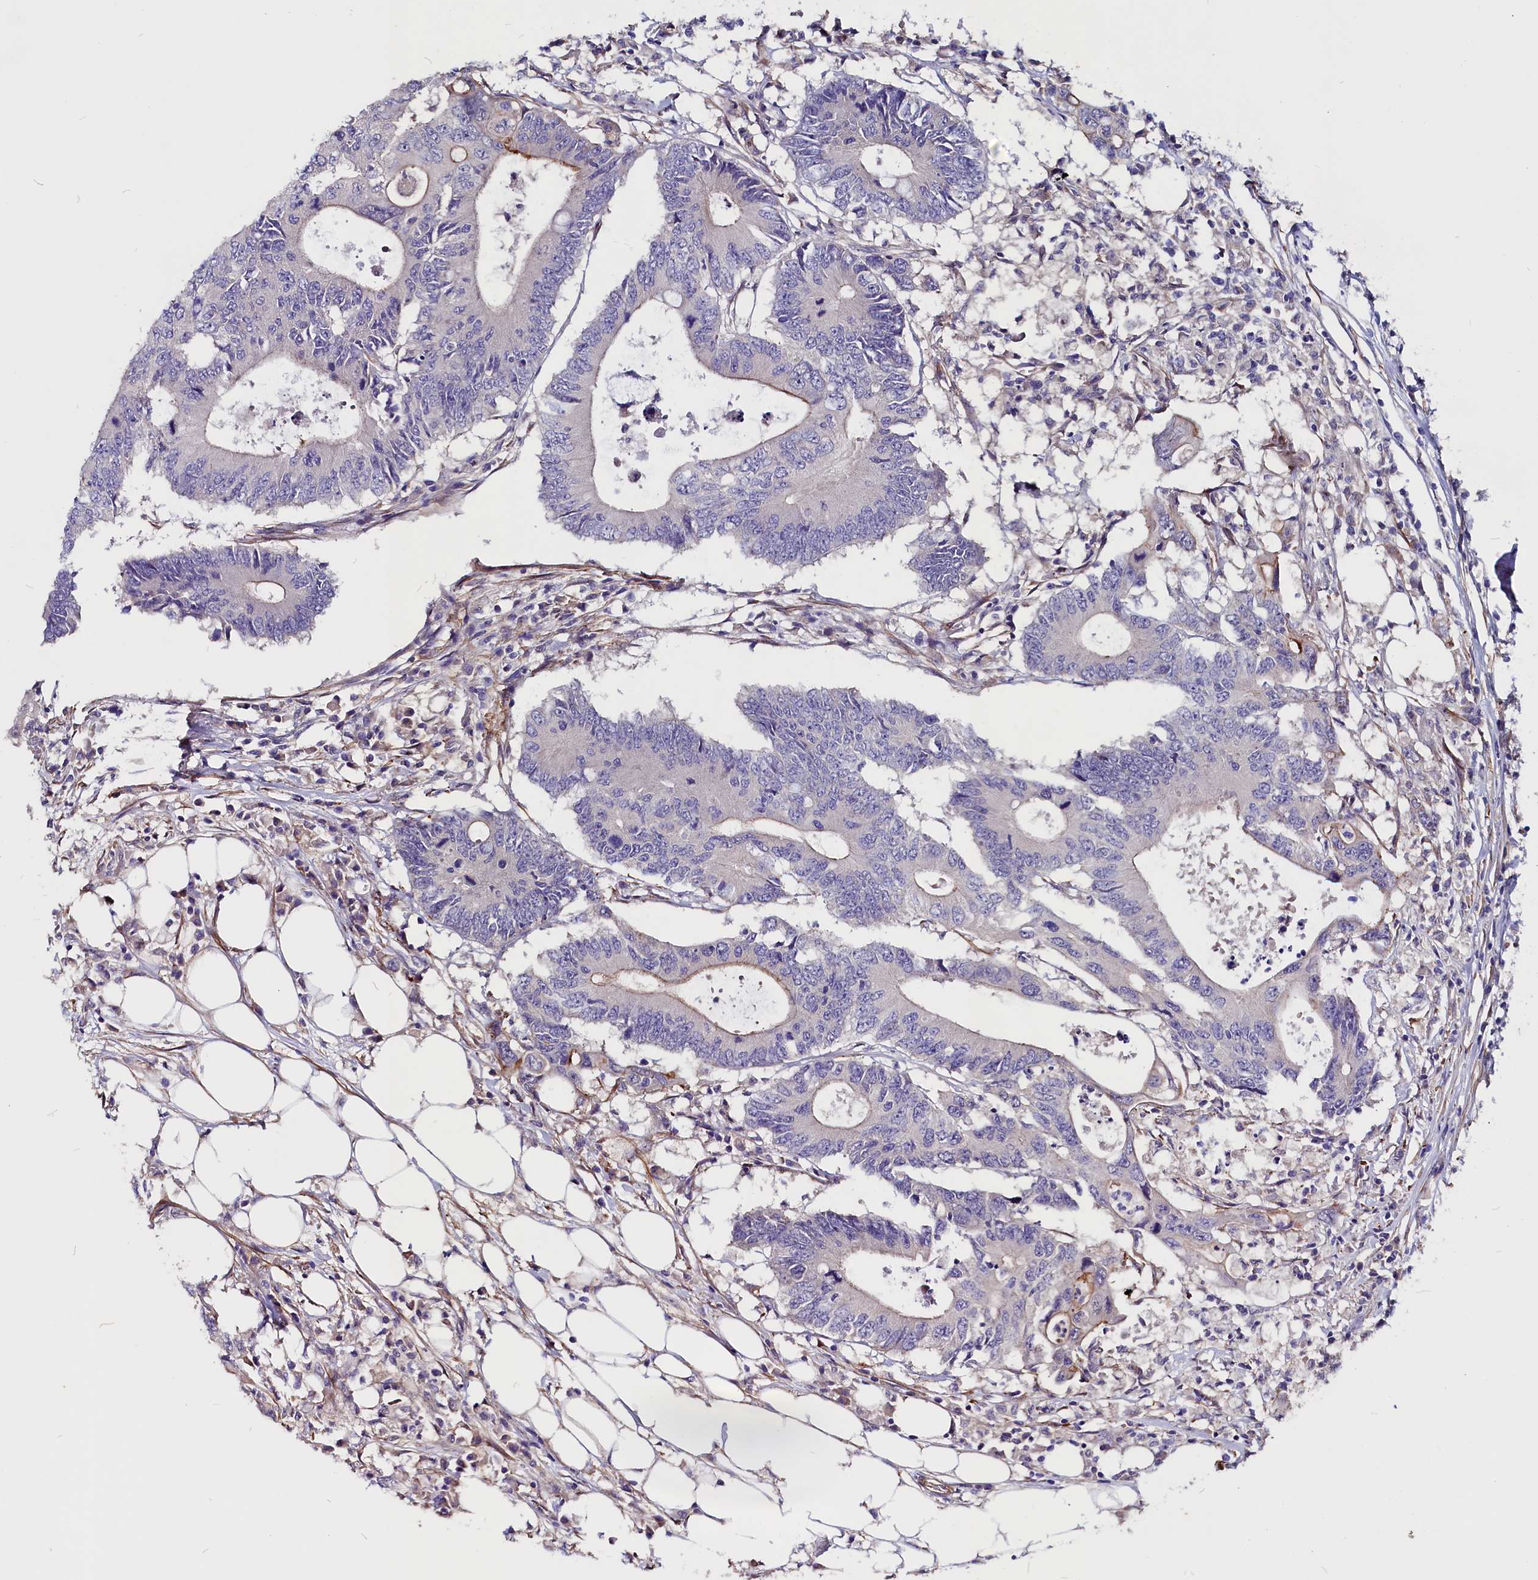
{"staining": {"intensity": "weak", "quantity": "<25%", "location": "cytoplasmic/membranous"}, "tissue": "colorectal cancer", "cell_type": "Tumor cells", "image_type": "cancer", "snomed": [{"axis": "morphology", "description": "Adenocarcinoma, NOS"}, {"axis": "topography", "description": "Colon"}], "caption": "Immunohistochemical staining of colorectal cancer (adenocarcinoma) displays no significant staining in tumor cells. Brightfield microscopy of immunohistochemistry (IHC) stained with DAB (brown) and hematoxylin (blue), captured at high magnification.", "gene": "ZNF749", "patient": {"sex": "male", "age": 71}}